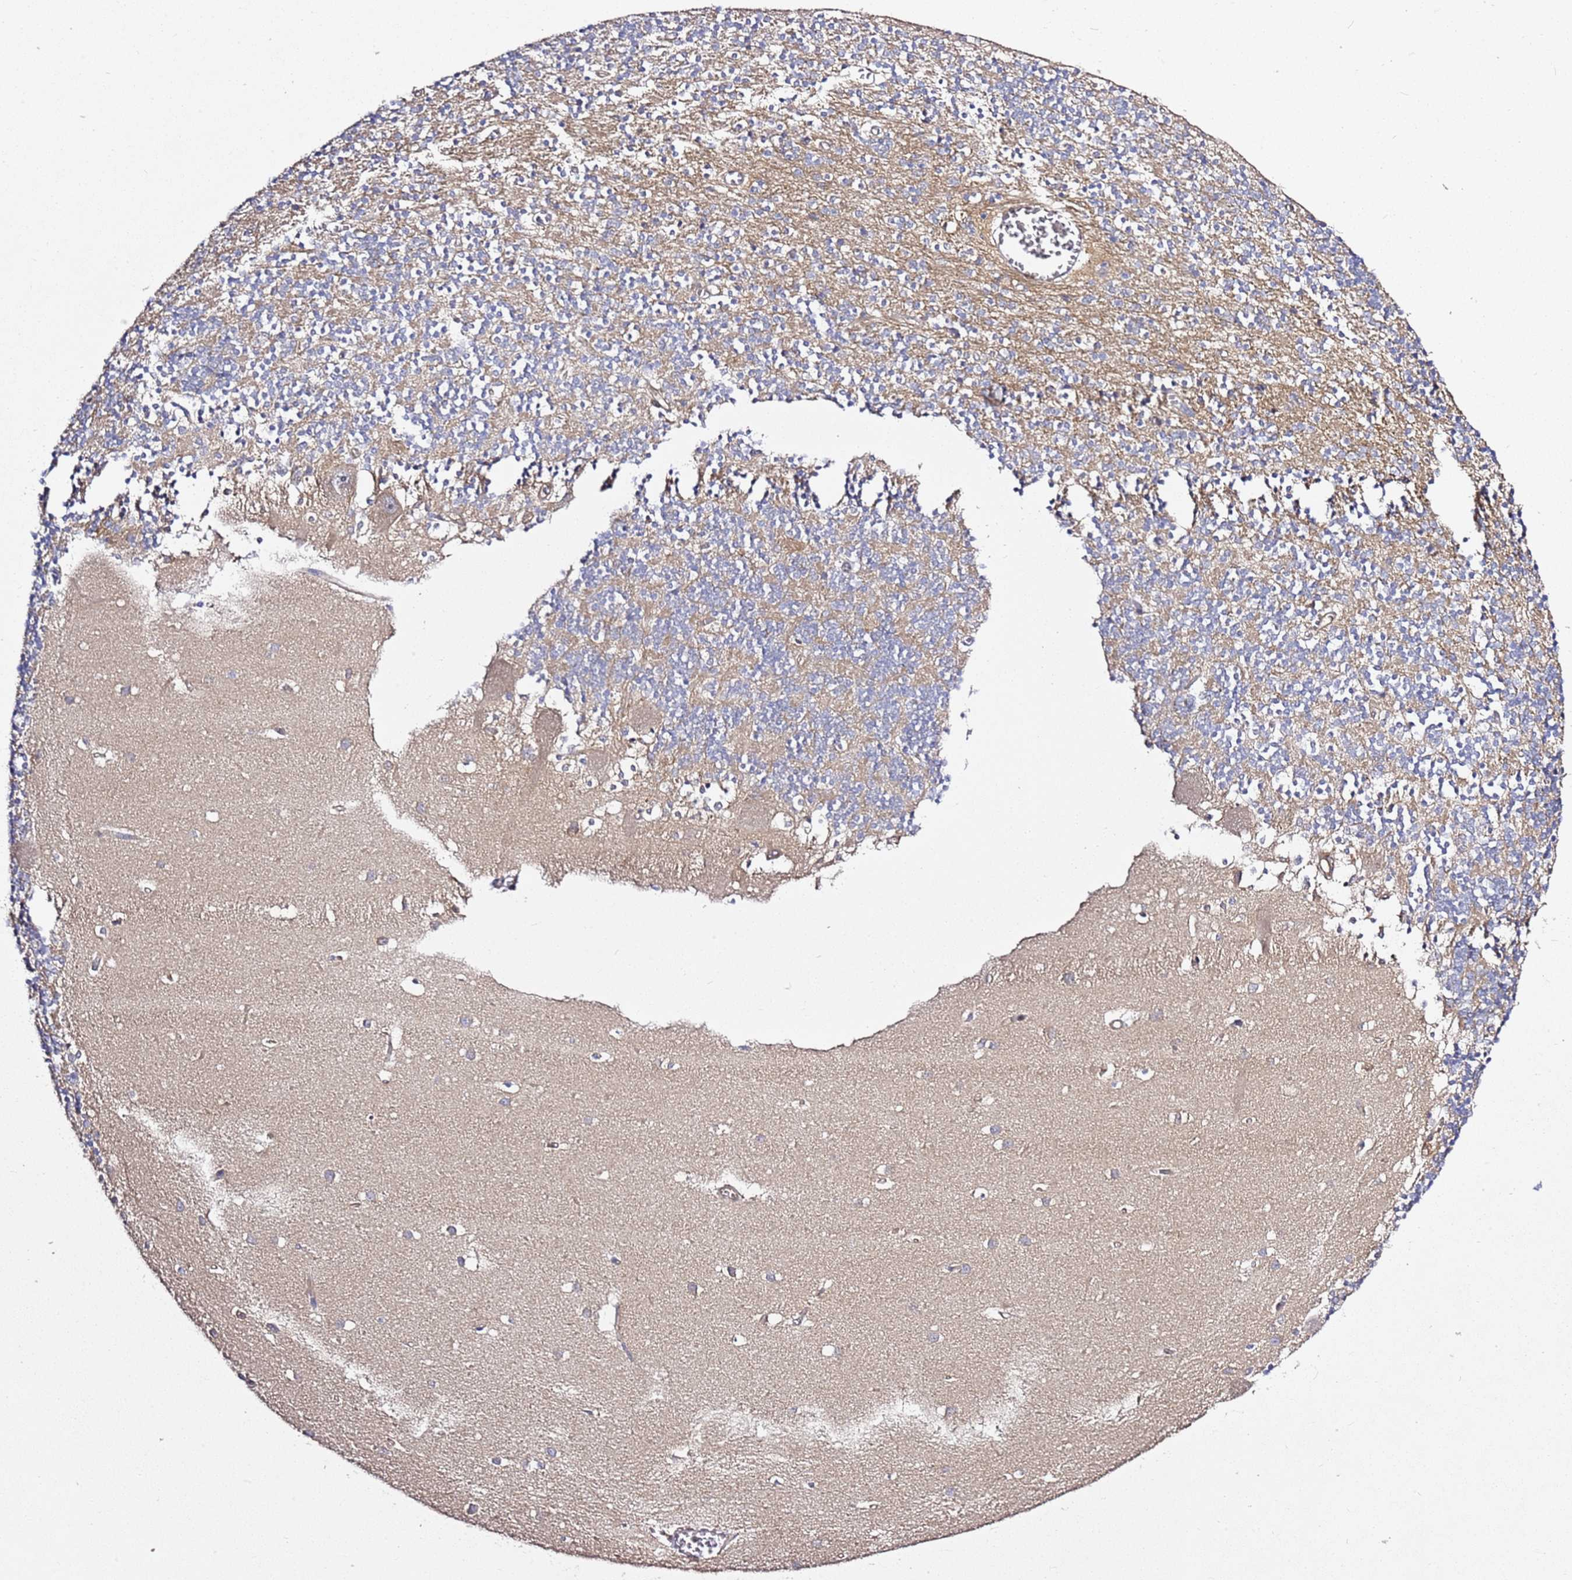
{"staining": {"intensity": "negative", "quantity": "none", "location": "none"}, "tissue": "cerebellum", "cell_type": "Cells in granular layer", "image_type": "normal", "snomed": [{"axis": "morphology", "description": "Normal tissue, NOS"}, {"axis": "topography", "description": "Cerebellum"}], "caption": "Immunohistochemical staining of benign cerebellum displays no significant staining in cells in granular layer. Brightfield microscopy of immunohistochemistry (IHC) stained with DAB (brown) and hematoxylin (blue), captured at high magnification.", "gene": "GNL1", "patient": {"sex": "male", "age": 54}}